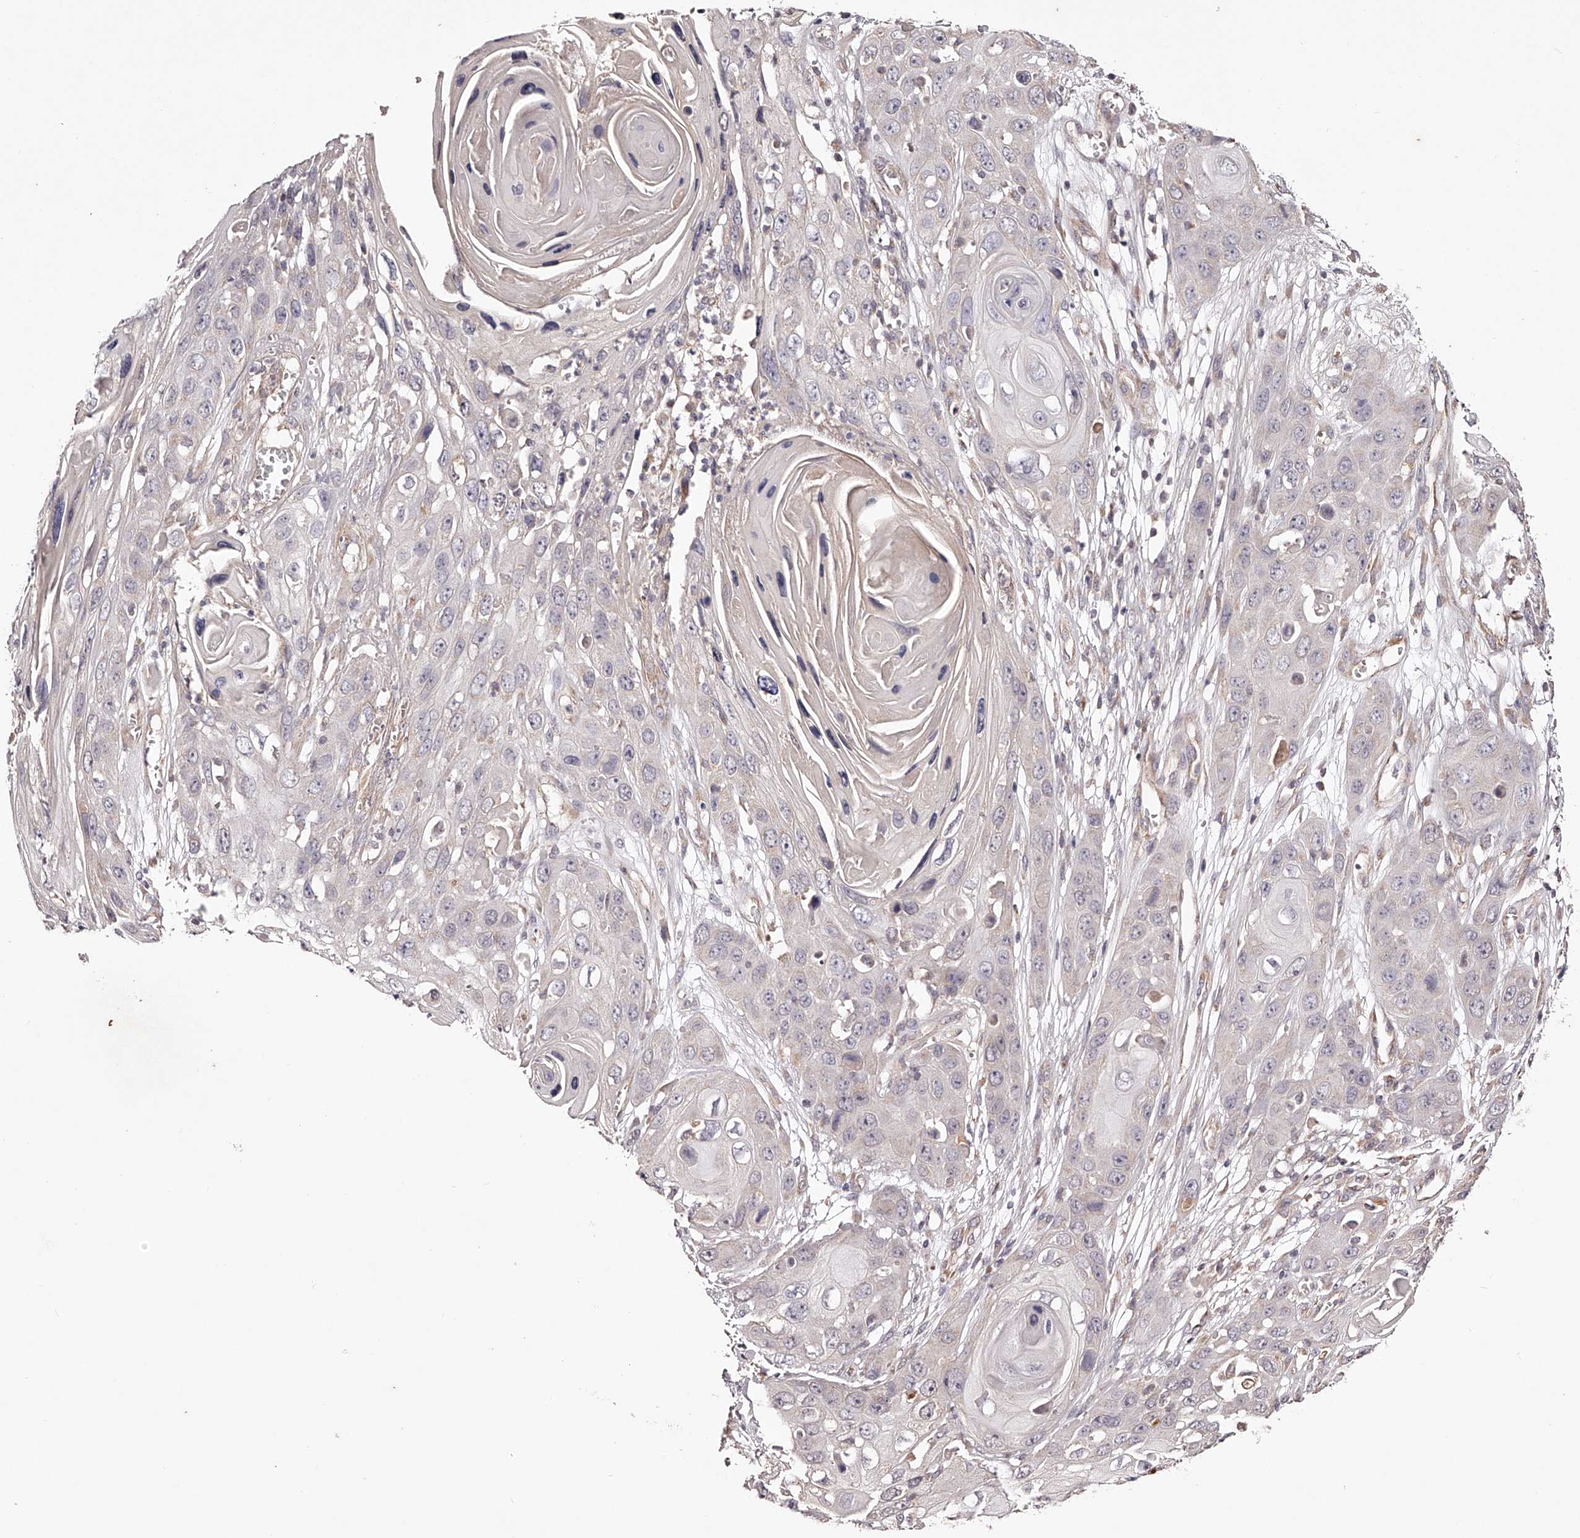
{"staining": {"intensity": "negative", "quantity": "none", "location": "none"}, "tissue": "skin cancer", "cell_type": "Tumor cells", "image_type": "cancer", "snomed": [{"axis": "morphology", "description": "Squamous cell carcinoma, NOS"}, {"axis": "topography", "description": "Skin"}], "caption": "Photomicrograph shows no protein expression in tumor cells of skin cancer (squamous cell carcinoma) tissue.", "gene": "USP21", "patient": {"sex": "male", "age": 55}}